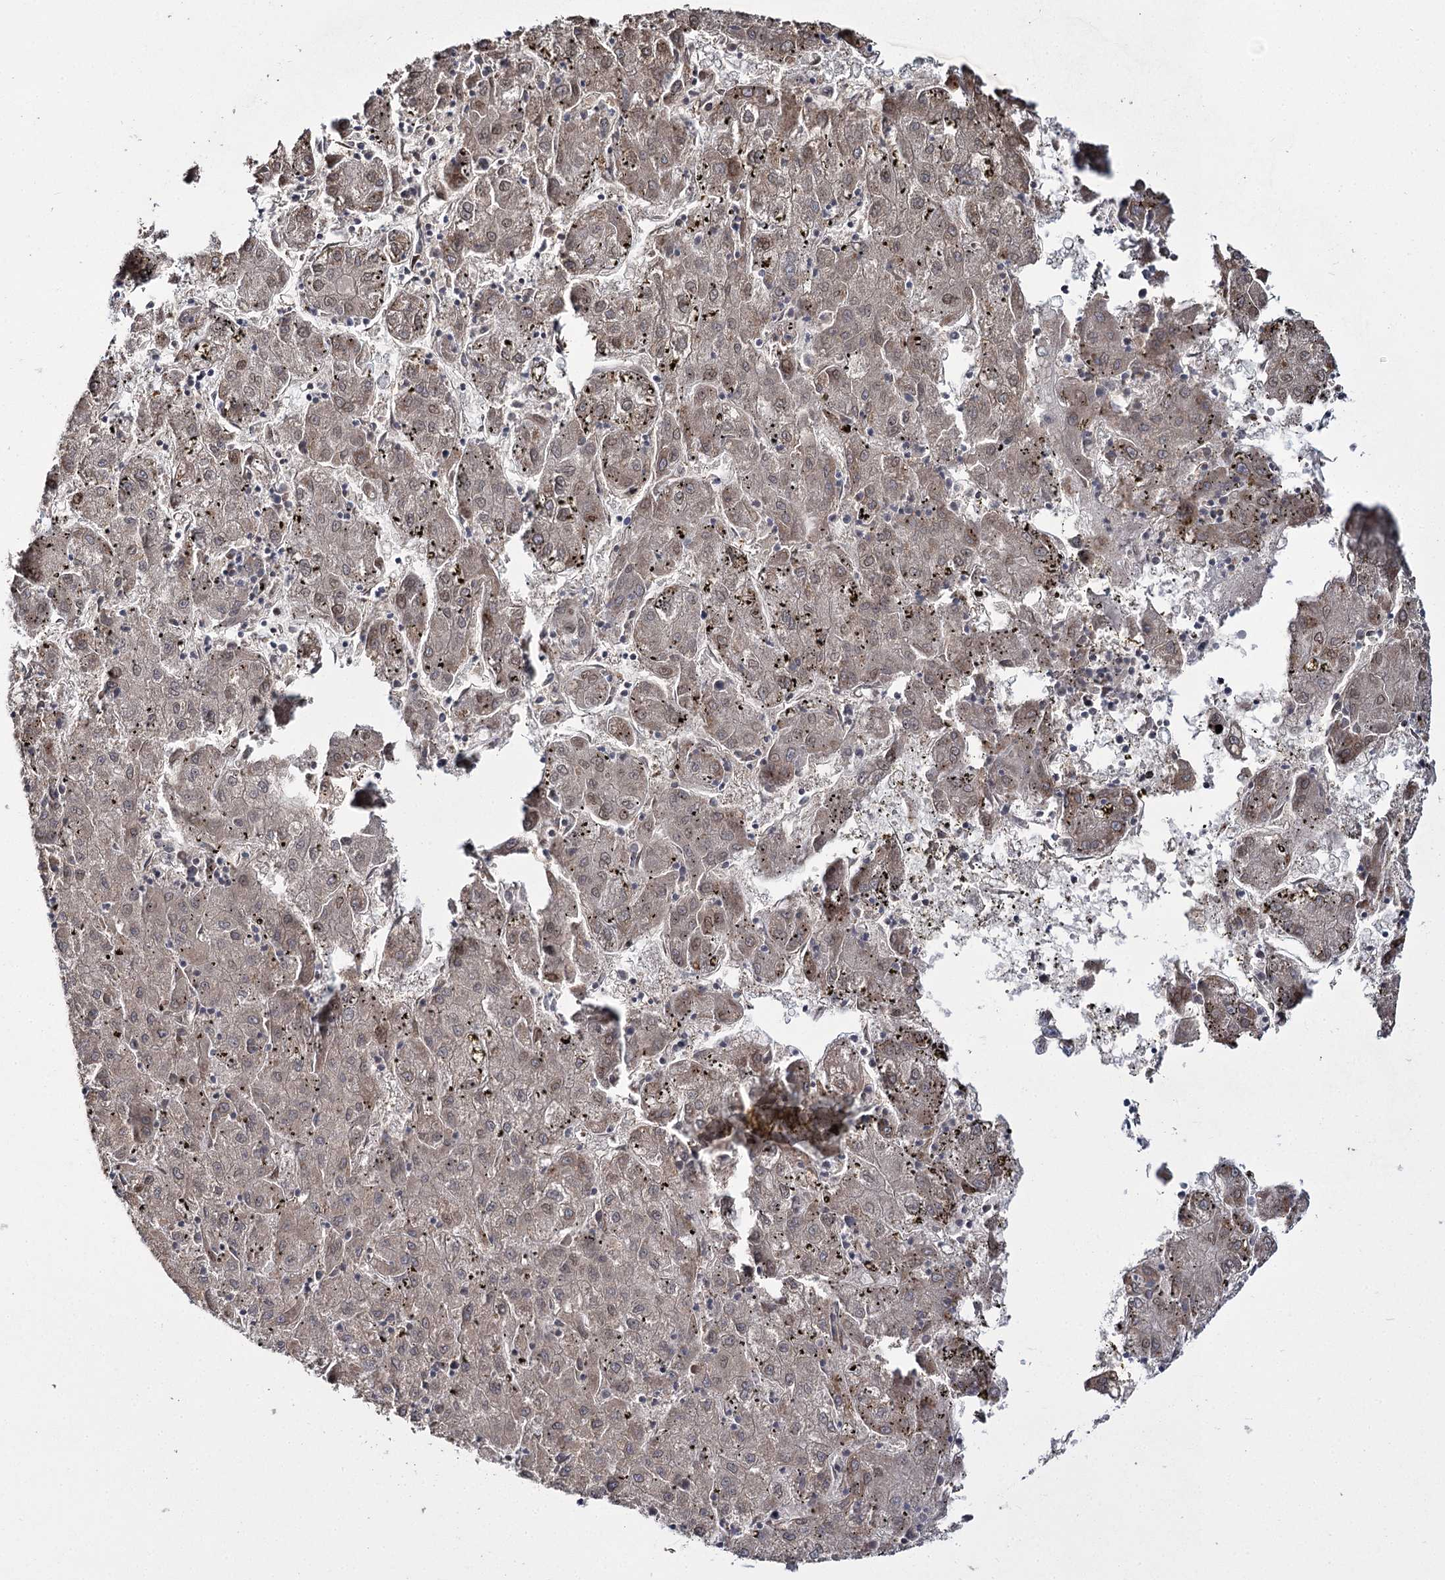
{"staining": {"intensity": "moderate", "quantity": "<25%", "location": "cytoplasmic/membranous"}, "tissue": "liver cancer", "cell_type": "Tumor cells", "image_type": "cancer", "snomed": [{"axis": "morphology", "description": "Carcinoma, Hepatocellular, NOS"}, {"axis": "topography", "description": "Liver"}], "caption": "DAB immunohistochemical staining of human hepatocellular carcinoma (liver) demonstrates moderate cytoplasmic/membranous protein expression in approximately <25% of tumor cells. The protein is shown in brown color, while the nuclei are stained blue.", "gene": "TRNT1", "patient": {"sex": "male", "age": 72}}